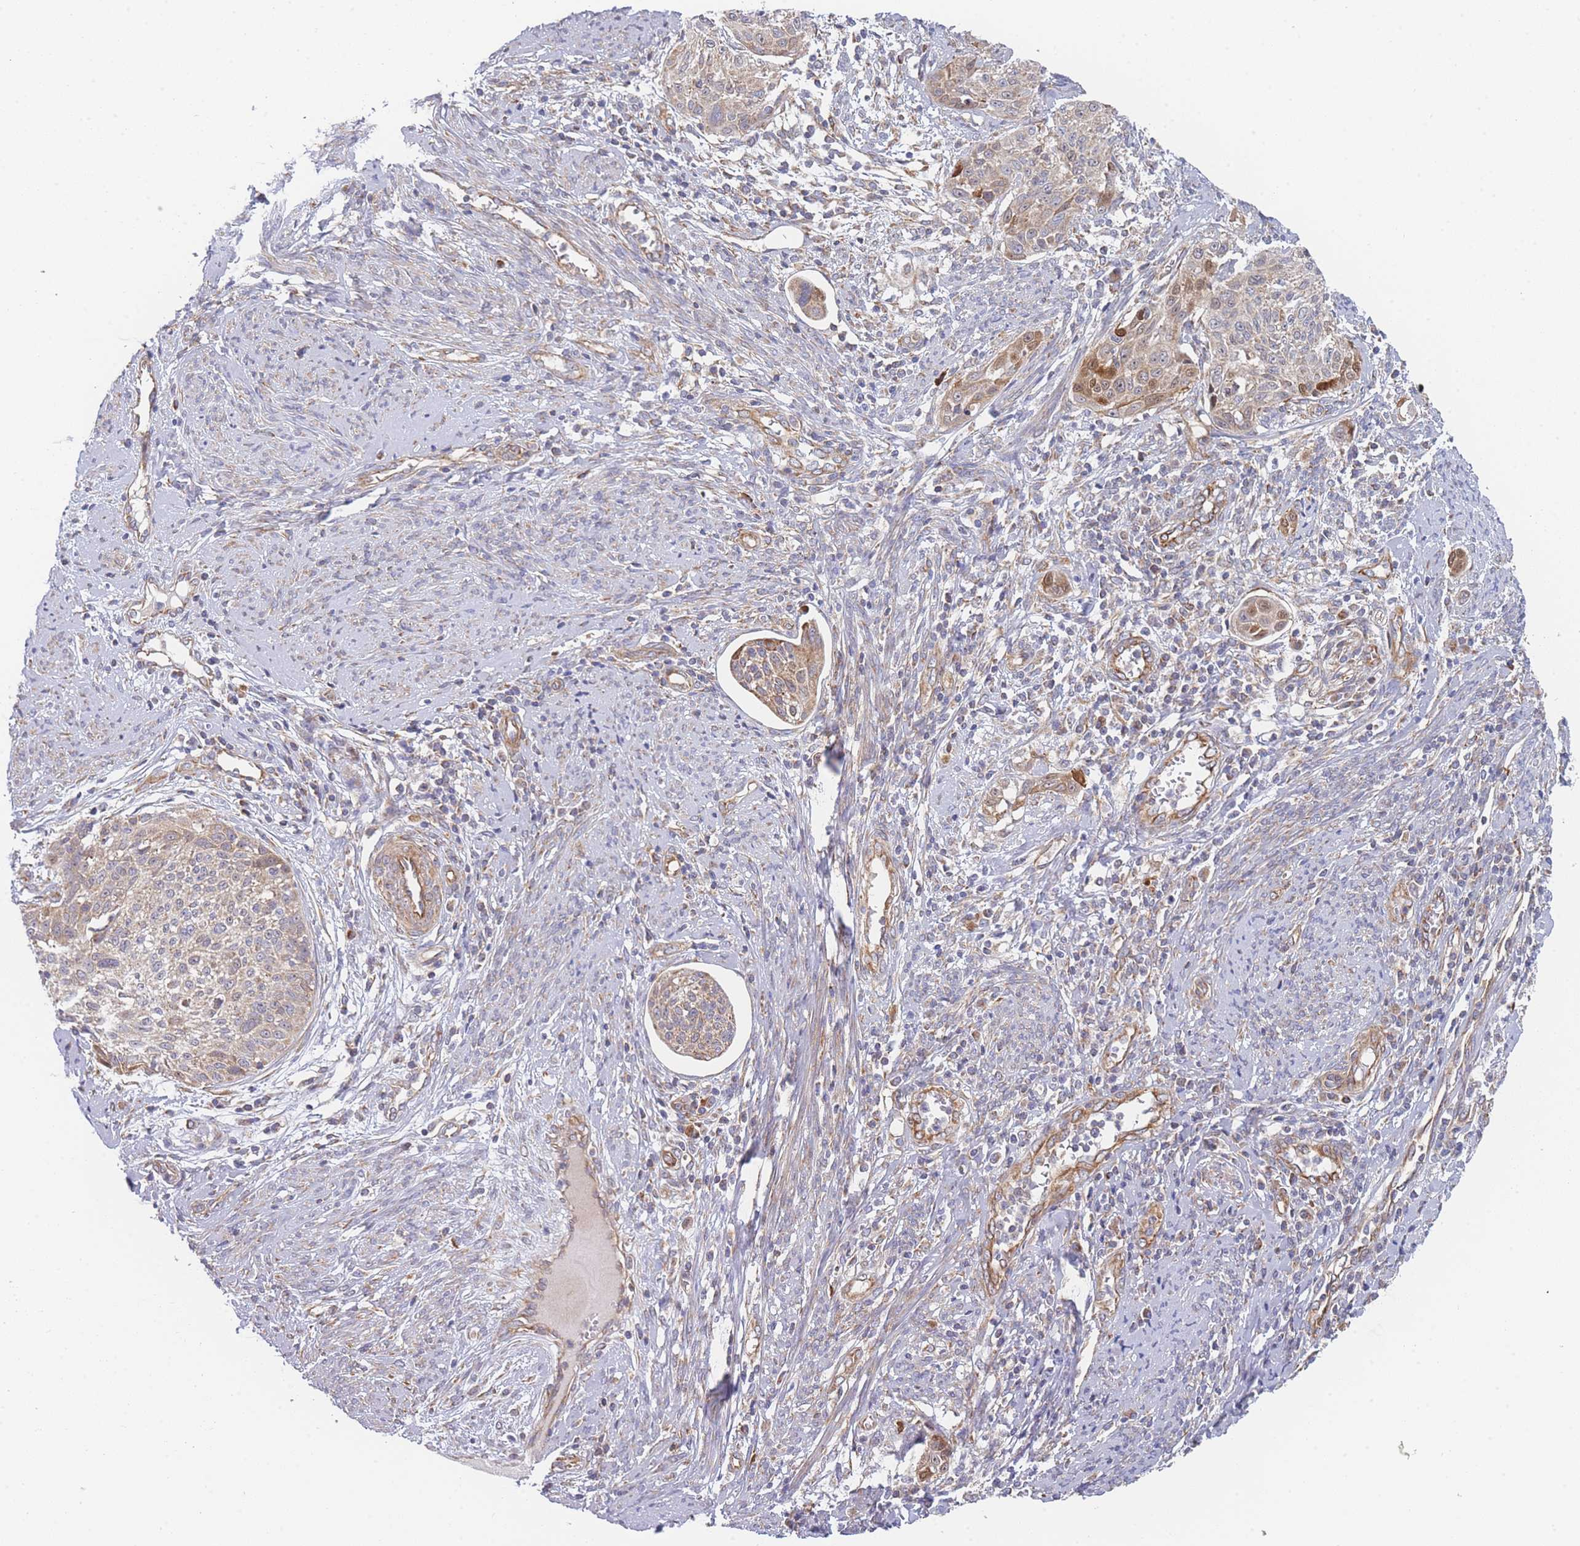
{"staining": {"intensity": "strong", "quantity": "25%-75%", "location": "cytoplasmic/membranous,nuclear"}, "tissue": "cervical cancer", "cell_type": "Tumor cells", "image_type": "cancer", "snomed": [{"axis": "morphology", "description": "Squamous cell carcinoma, NOS"}, {"axis": "topography", "description": "Cervix"}], "caption": "Protein staining by immunohistochemistry demonstrates strong cytoplasmic/membranous and nuclear staining in about 25%-75% of tumor cells in cervical cancer.", "gene": "MTRES1", "patient": {"sex": "female", "age": 70}}